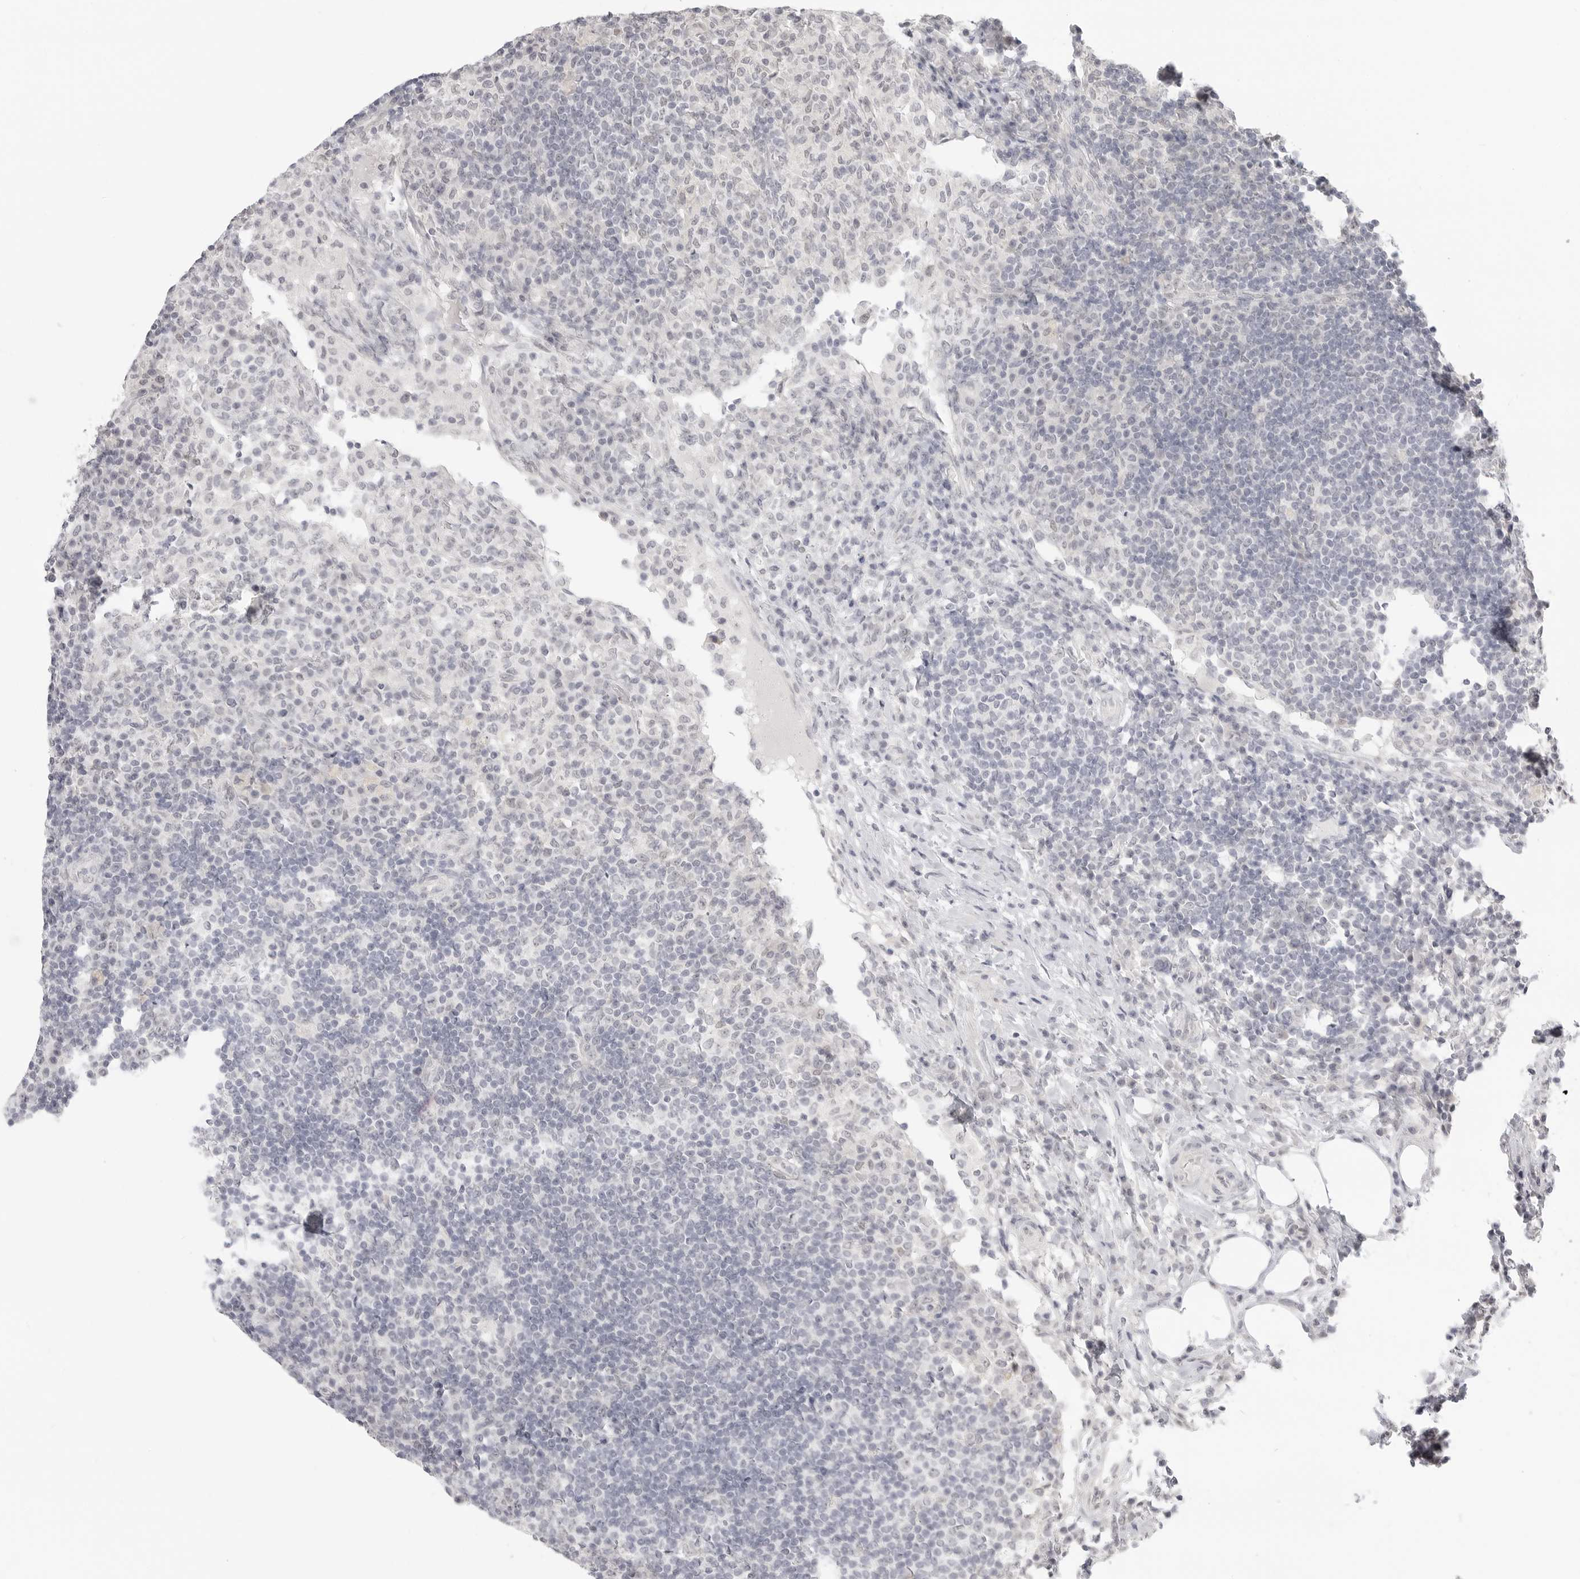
{"staining": {"intensity": "negative", "quantity": "none", "location": "none"}, "tissue": "lymph node", "cell_type": "Germinal center cells", "image_type": "normal", "snomed": [{"axis": "morphology", "description": "Normal tissue, NOS"}, {"axis": "topography", "description": "Lymph node"}], "caption": "Immunohistochemistry (IHC) image of unremarkable lymph node: lymph node stained with DAB (3,3'-diaminobenzidine) displays no significant protein expression in germinal center cells. Brightfield microscopy of immunohistochemistry stained with DAB (brown) and hematoxylin (blue), captured at high magnification.", "gene": "KLK11", "patient": {"sex": "female", "age": 53}}